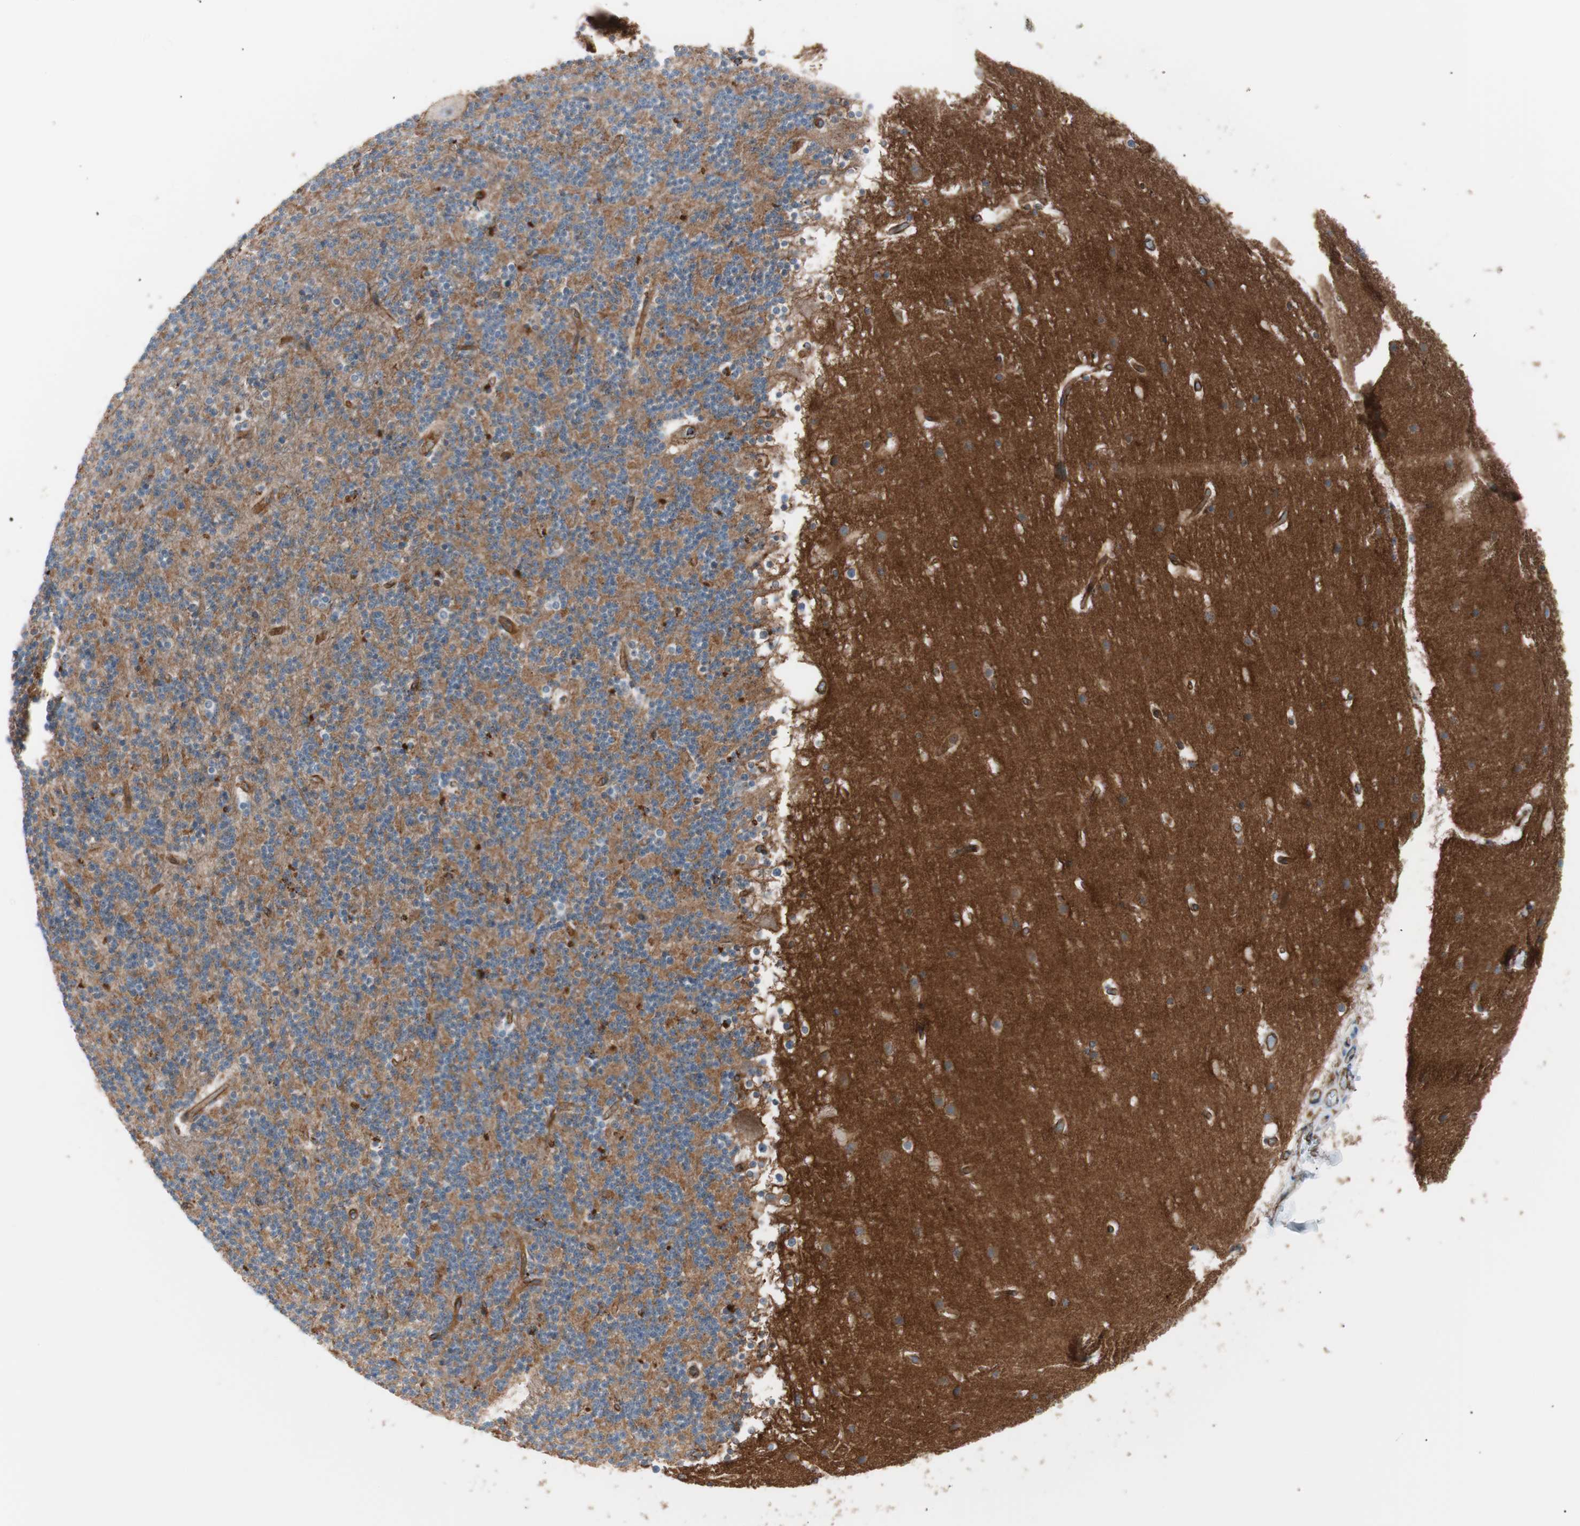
{"staining": {"intensity": "moderate", "quantity": ">75%", "location": "cytoplasmic/membranous"}, "tissue": "cerebellum", "cell_type": "Cells in granular layer", "image_type": "normal", "snomed": [{"axis": "morphology", "description": "Normal tissue, NOS"}, {"axis": "topography", "description": "Cerebellum"}], "caption": "Protein expression analysis of normal human cerebellum reveals moderate cytoplasmic/membranous positivity in approximately >75% of cells in granular layer.", "gene": "FLOT2", "patient": {"sex": "male", "age": 45}}